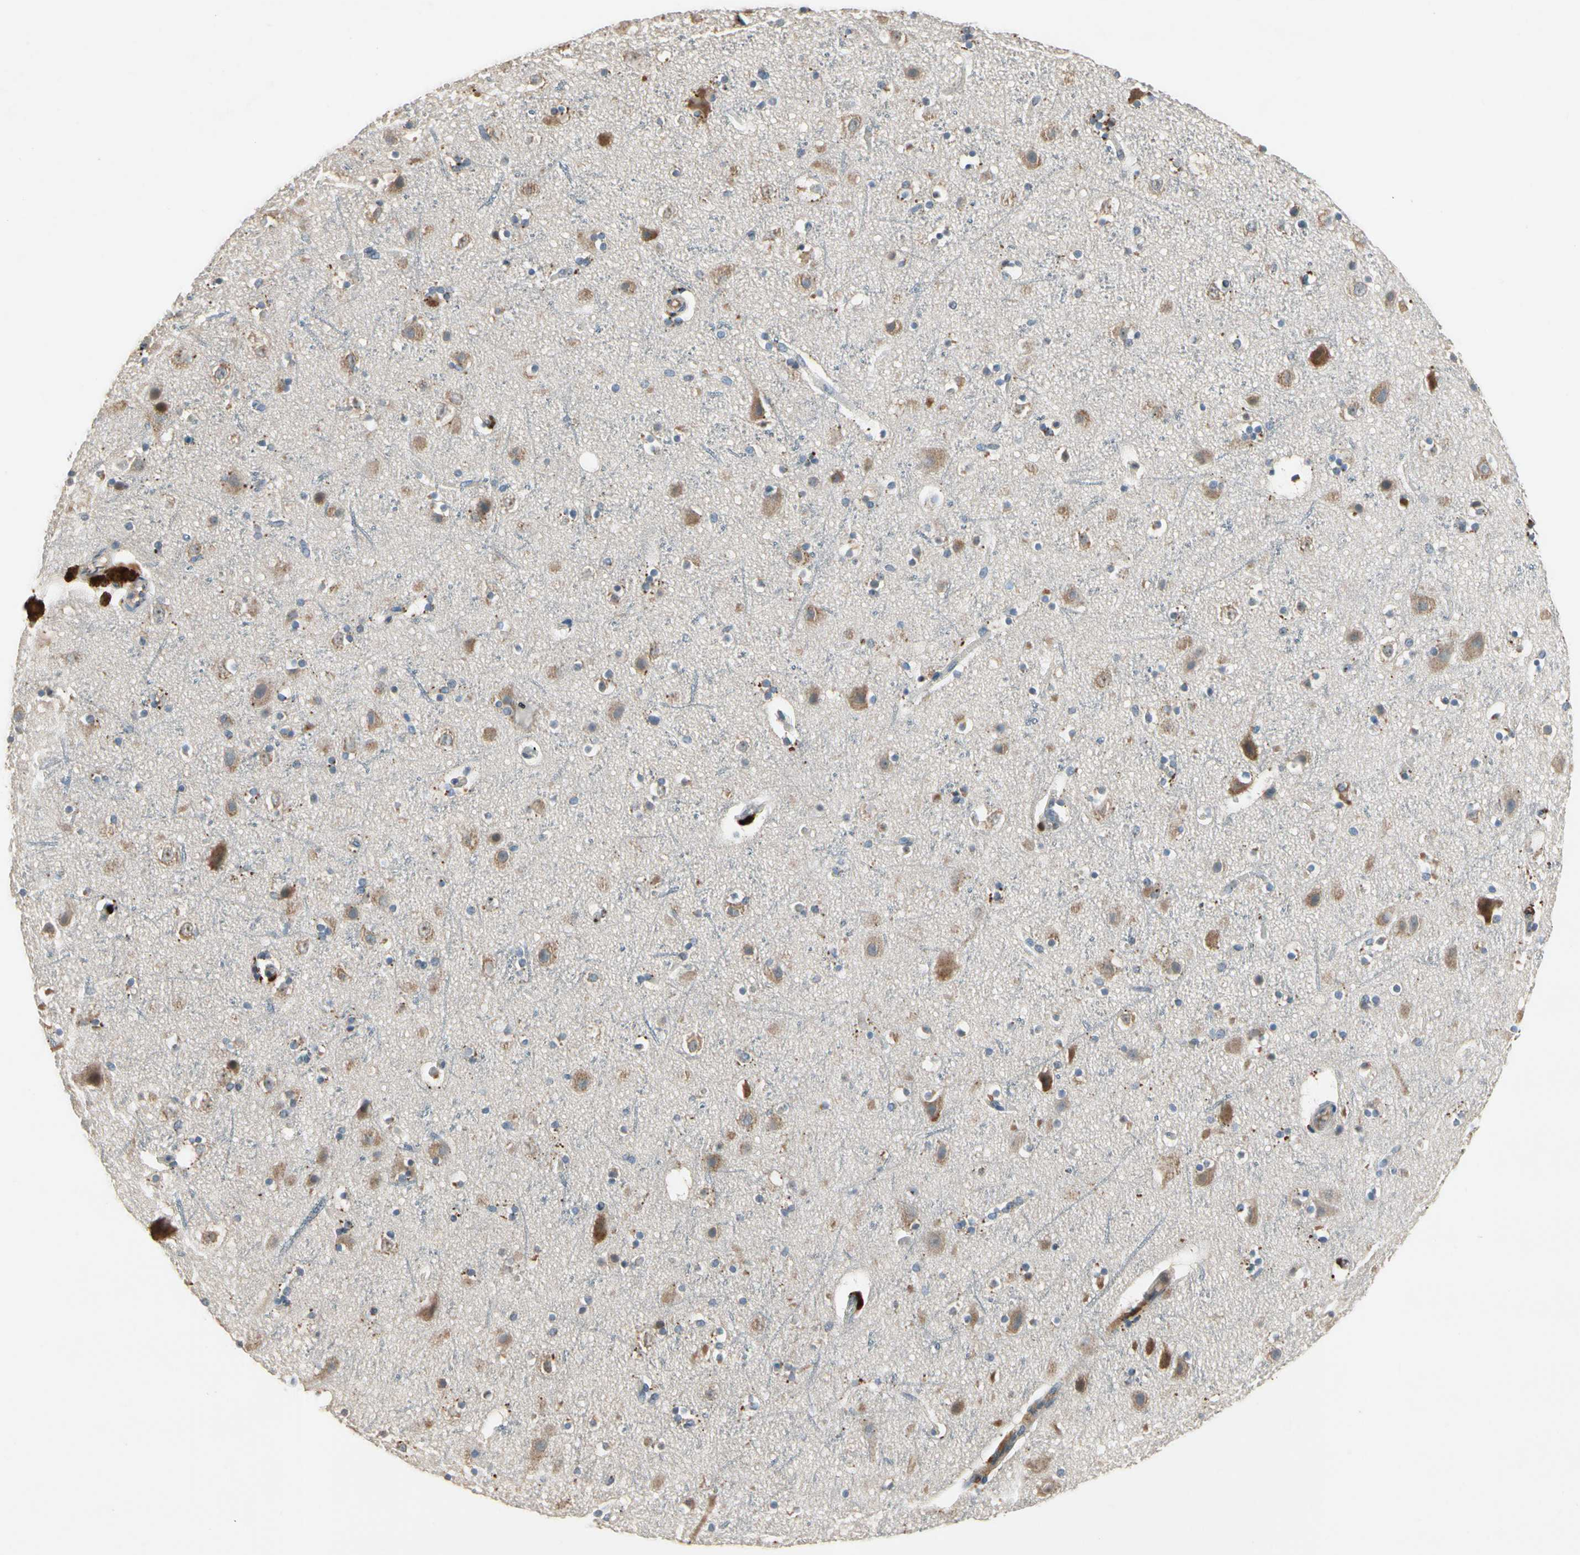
{"staining": {"intensity": "negative", "quantity": "none", "location": "none"}, "tissue": "cerebral cortex", "cell_type": "Endothelial cells", "image_type": "normal", "snomed": [{"axis": "morphology", "description": "Normal tissue, NOS"}, {"axis": "topography", "description": "Cerebral cortex"}], "caption": "DAB (3,3'-diaminobenzidine) immunohistochemical staining of unremarkable cerebral cortex displays no significant staining in endothelial cells.", "gene": "ZKSCAN3", "patient": {"sex": "male", "age": 45}}